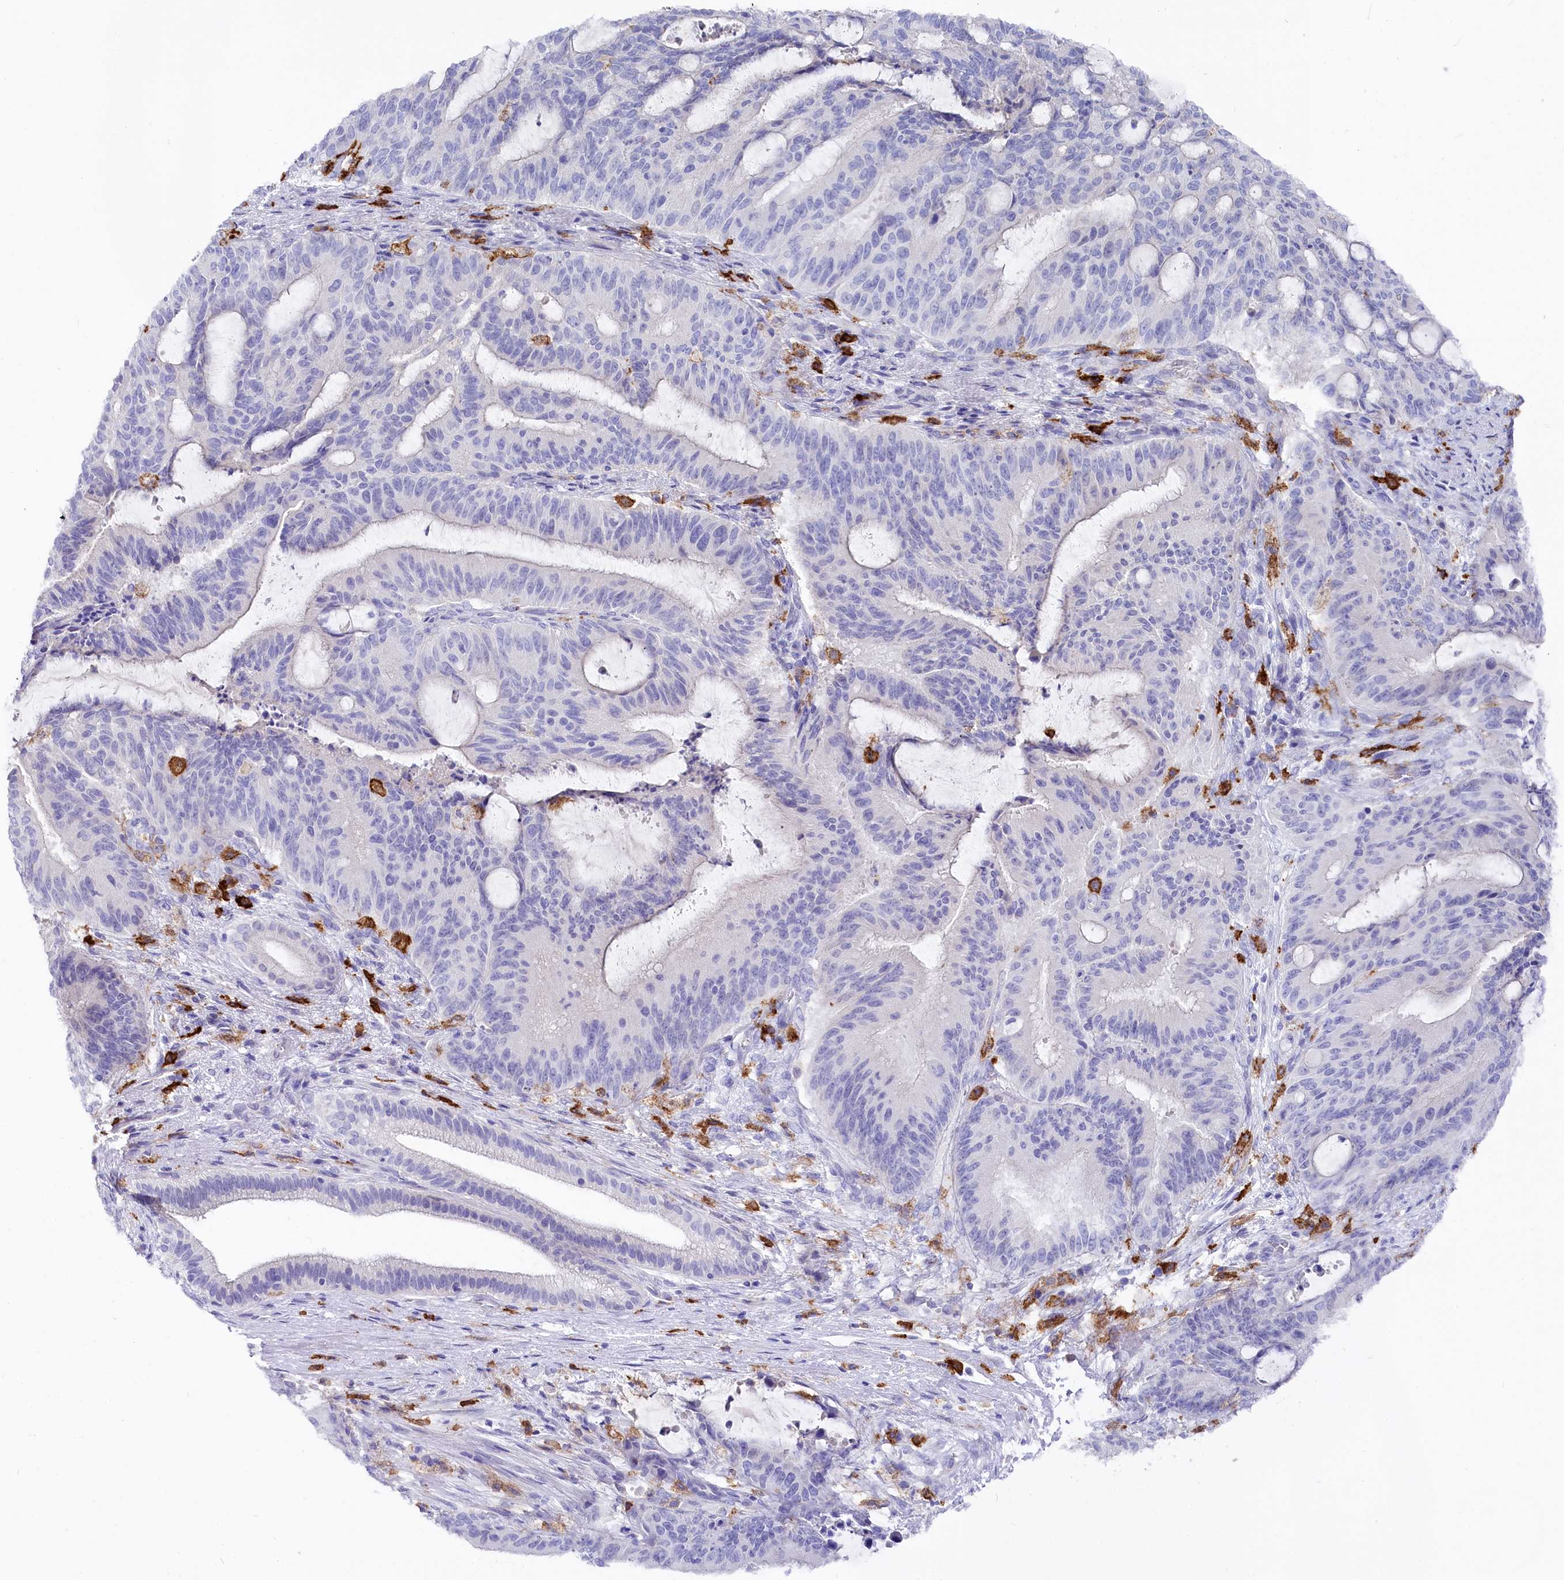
{"staining": {"intensity": "negative", "quantity": "none", "location": "none"}, "tissue": "liver cancer", "cell_type": "Tumor cells", "image_type": "cancer", "snomed": [{"axis": "morphology", "description": "Normal tissue, NOS"}, {"axis": "morphology", "description": "Cholangiocarcinoma"}, {"axis": "topography", "description": "Liver"}, {"axis": "topography", "description": "Peripheral nerve tissue"}], "caption": "Tumor cells show no significant protein positivity in liver cancer (cholangiocarcinoma).", "gene": "CLEC4M", "patient": {"sex": "female", "age": 73}}